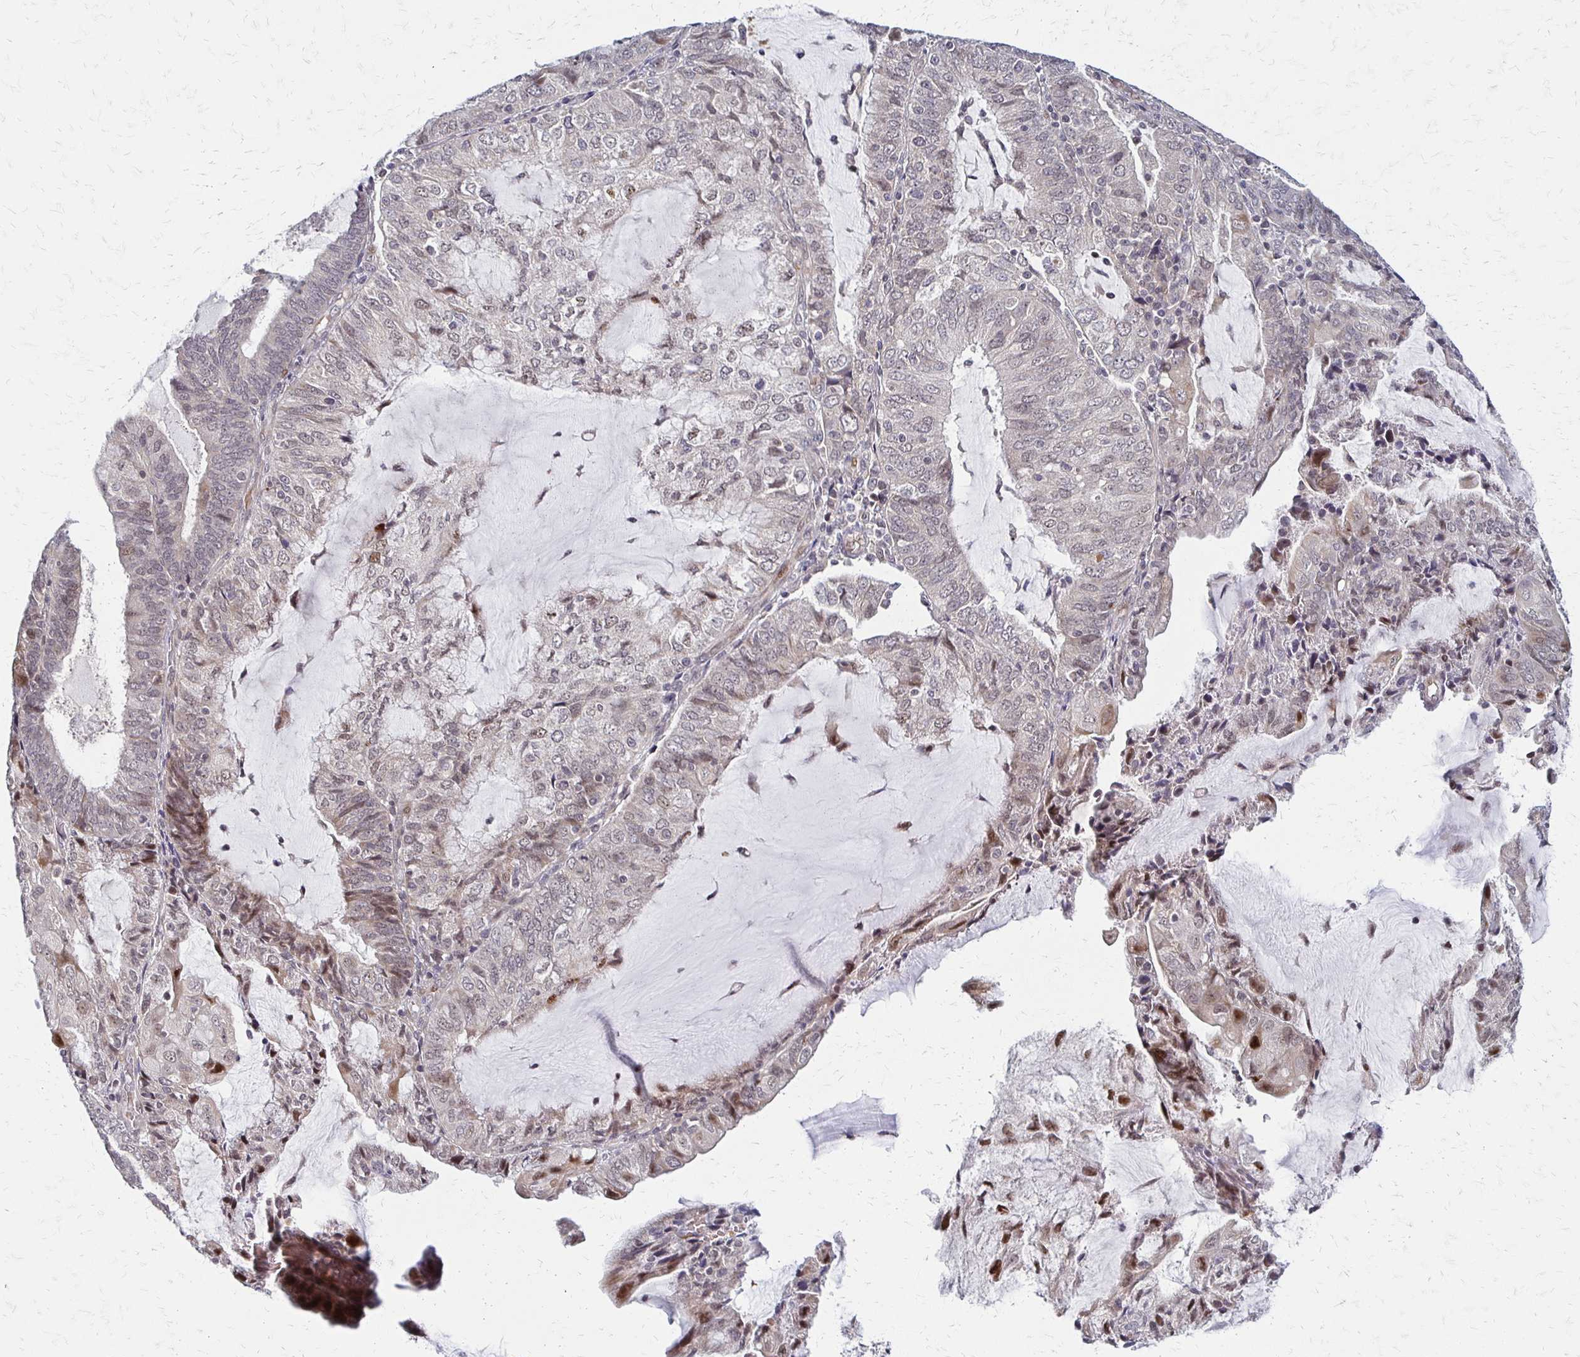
{"staining": {"intensity": "strong", "quantity": "<25%", "location": "nuclear"}, "tissue": "endometrial cancer", "cell_type": "Tumor cells", "image_type": "cancer", "snomed": [{"axis": "morphology", "description": "Adenocarcinoma, NOS"}, {"axis": "topography", "description": "Endometrium"}], "caption": "IHC (DAB (3,3'-diaminobenzidine)) staining of endometrial cancer shows strong nuclear protein staining in about <25% of tumor cells.", "gene": "TRIR", "patient": {"sex": "female", "age": 81}}